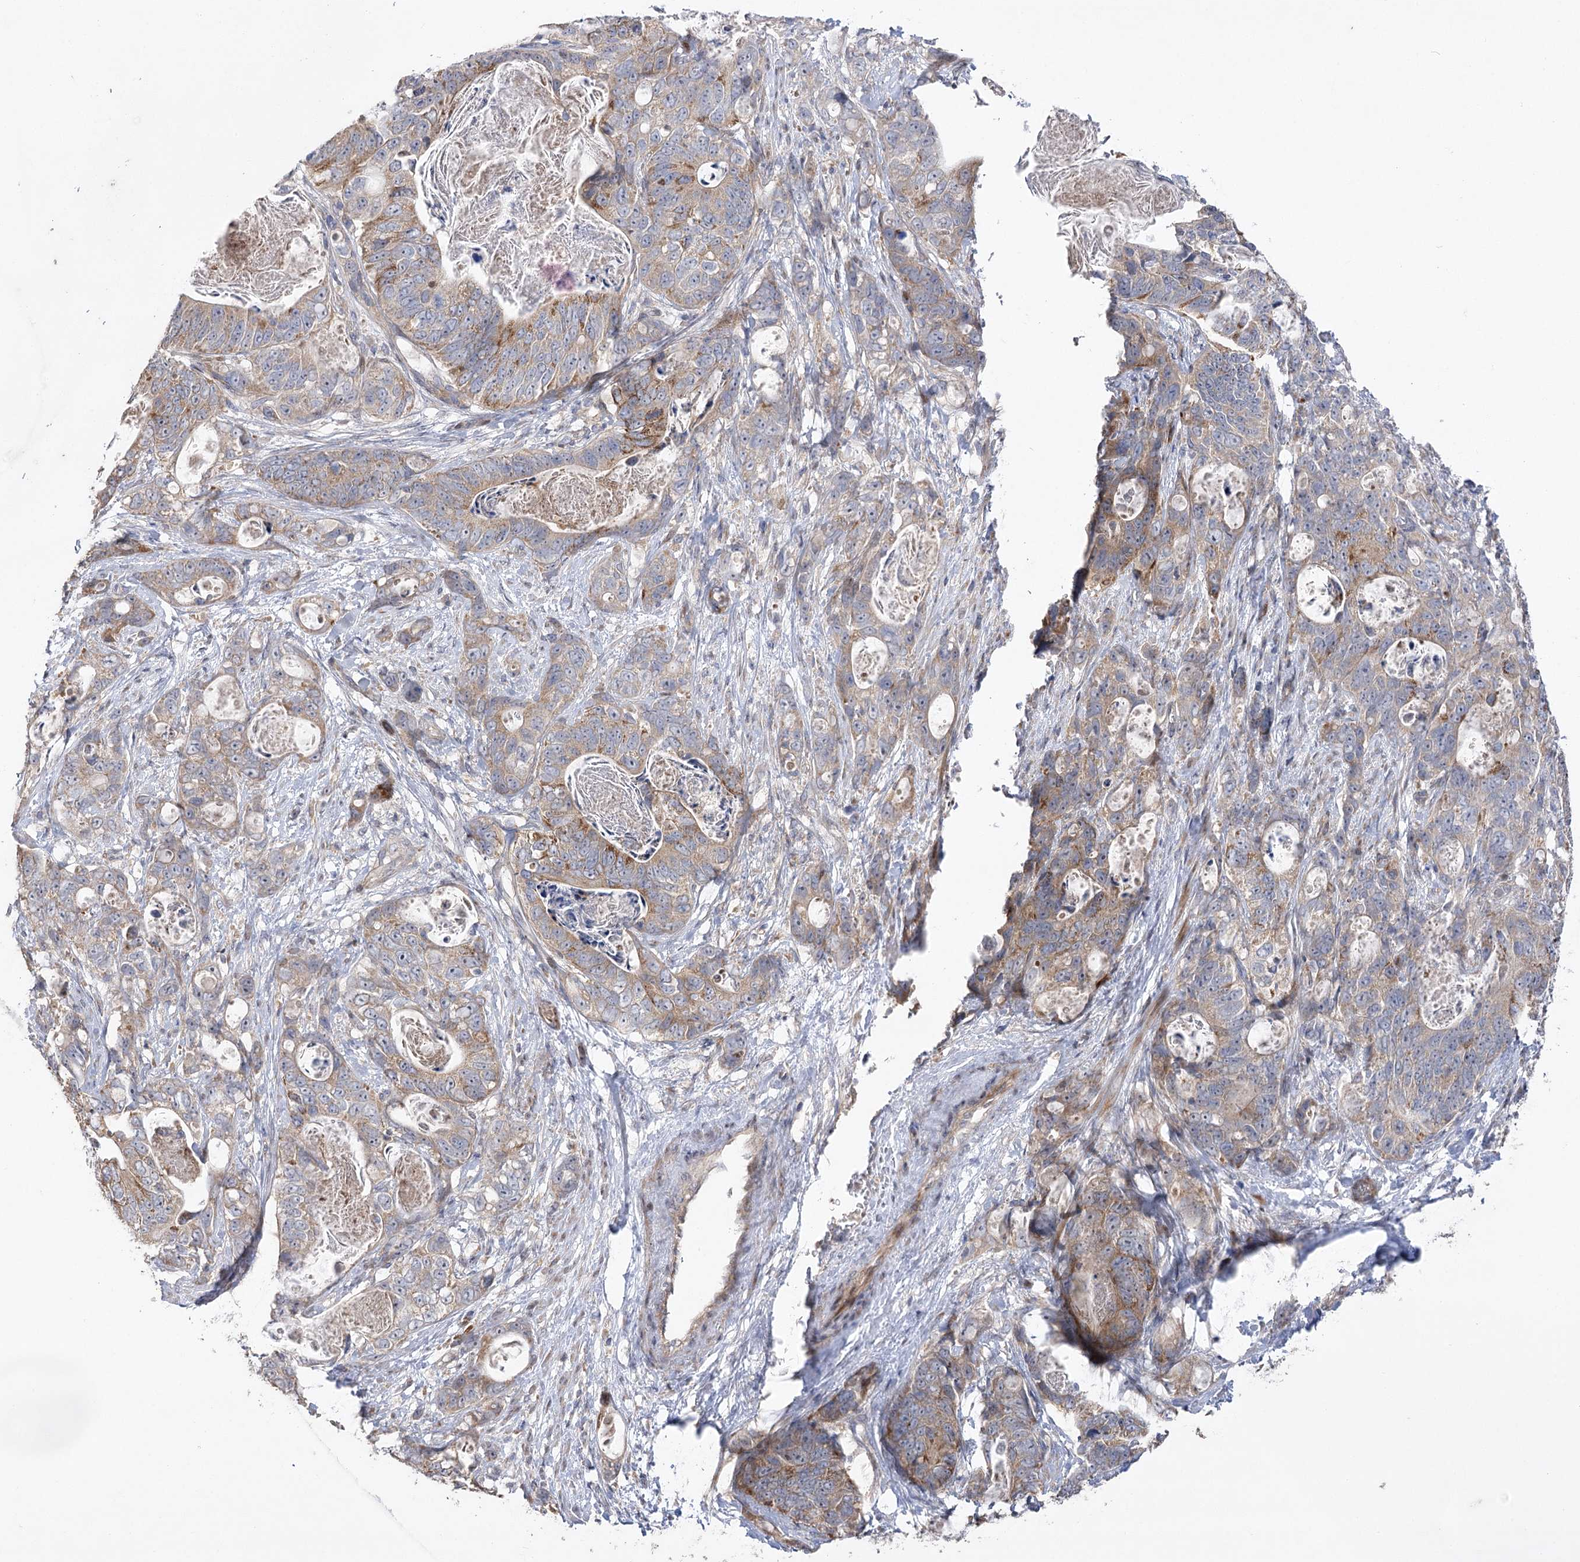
{"staining": {"intensity": "moderate", "quantity": "25%-75%", "location": "cytoplasmic/membranous"}, "tissue": "stomach cancer", "cell_type": "Tumor cells", "image_type": "cancer", "snomed": [{"axis": "morphology", "description": "Normal tissue, NOS"}, {"axis": "morphology", "description": "Adenocarcinoma, NOS"}, {"axis": "topography", "description": "Stomach"}], "caption": "Protein staining shows moderate cytoplasmic/membranous staining in about 25%-75% of tumor cells in adenocarcinoma (stomach).", "gene": "OBSL1", "patient": {"sex": "female", "age": 89}}